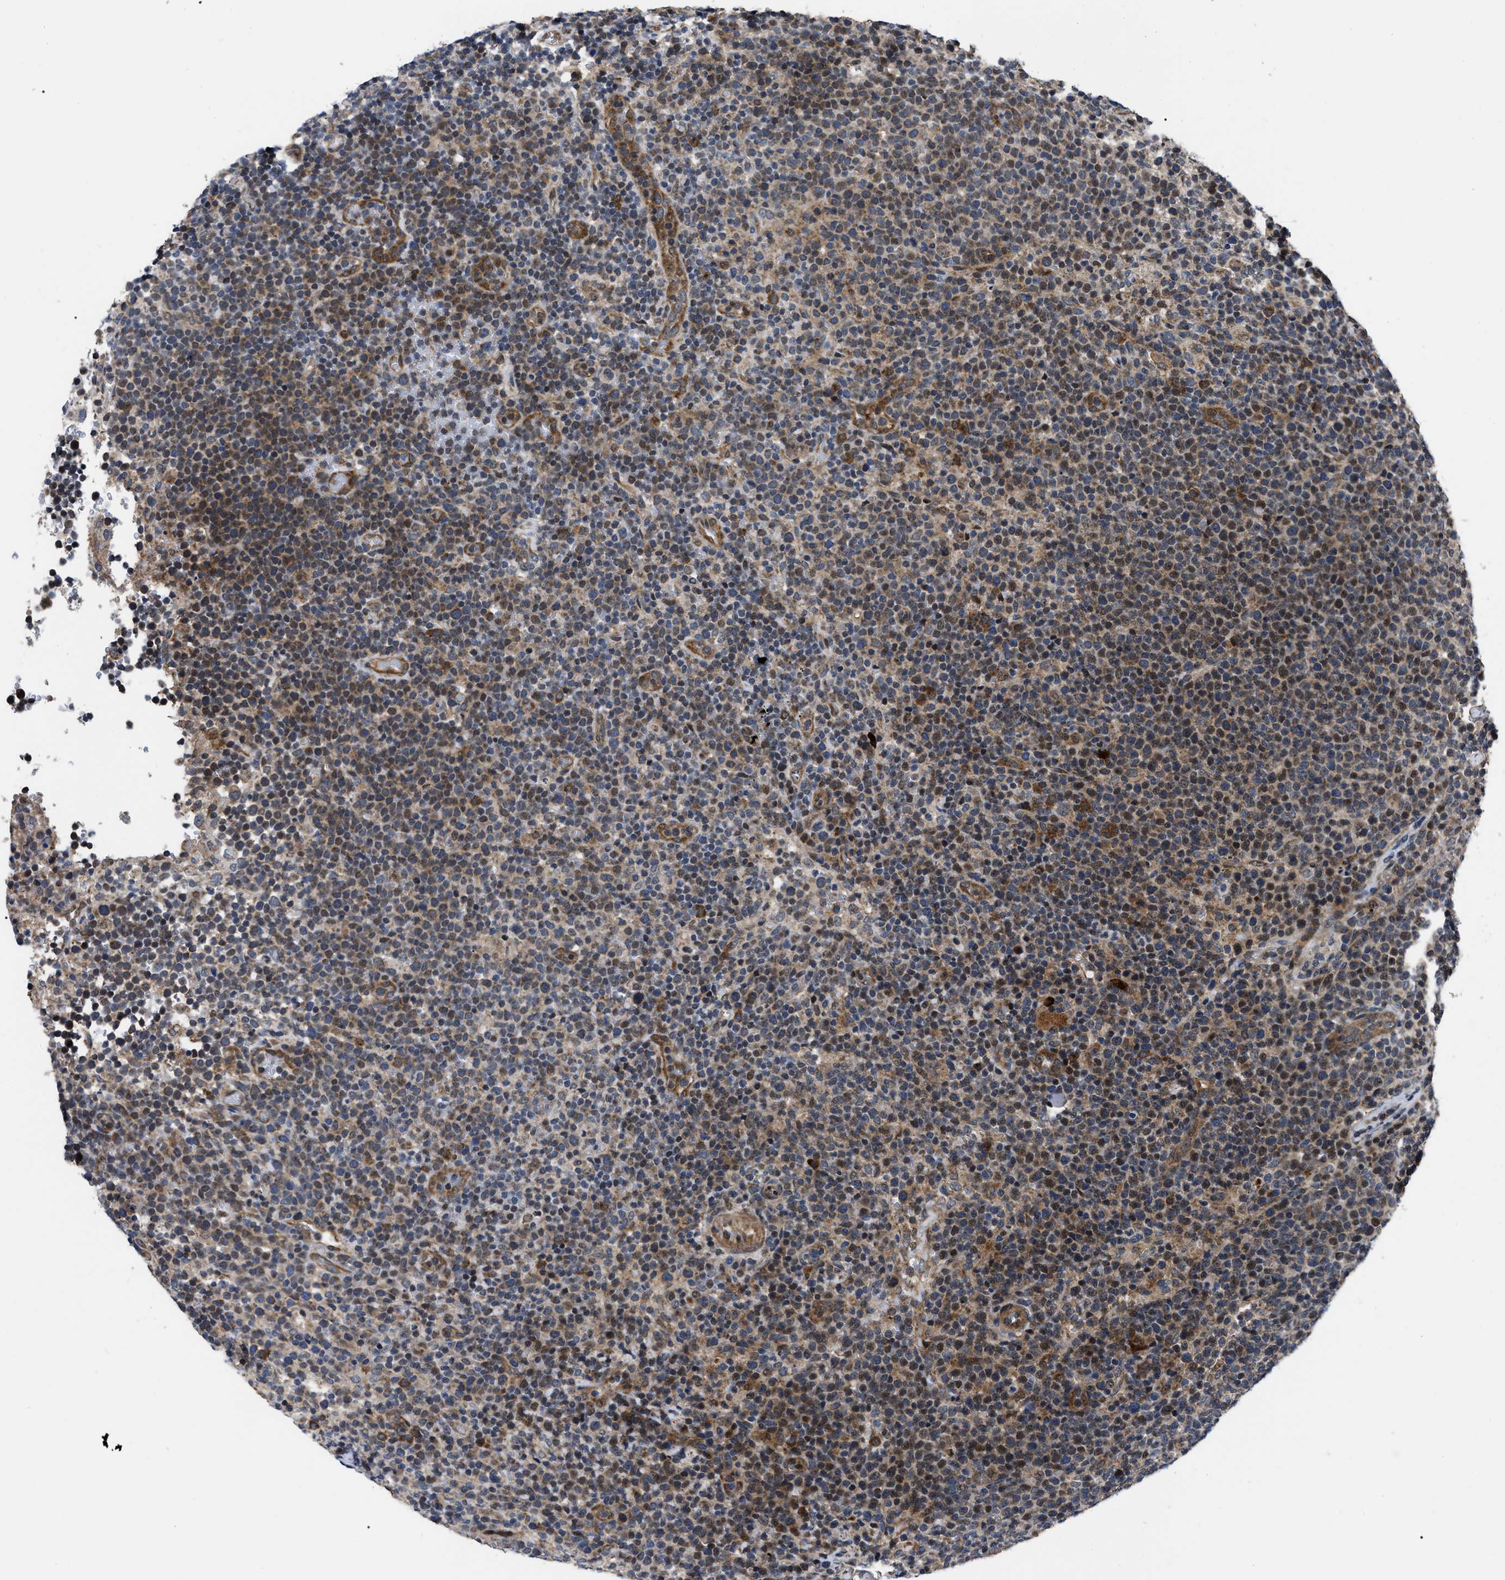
{"staining": {"intensity": "moderate", "quantity": ">75%", "location": "cytoplasmic/membranous,nuclear"}, "tissue": "lymphoma", "cell_type": "Tumor cells", "image_type": "cancer", "snomed": [{"axis": "morphology", "description": "Malignant lymphoma, non-Hodgkin's type, High grade"}, {"axis": "topography", "description": "Lymph node"}], "caption": "Lymphoma stained for a protein displays moderate cytoplasmic/membranous and nuclear positivity in tumor cells.", "gene": "PPWD1", "patient": {"sex": "male", "age": 61}}